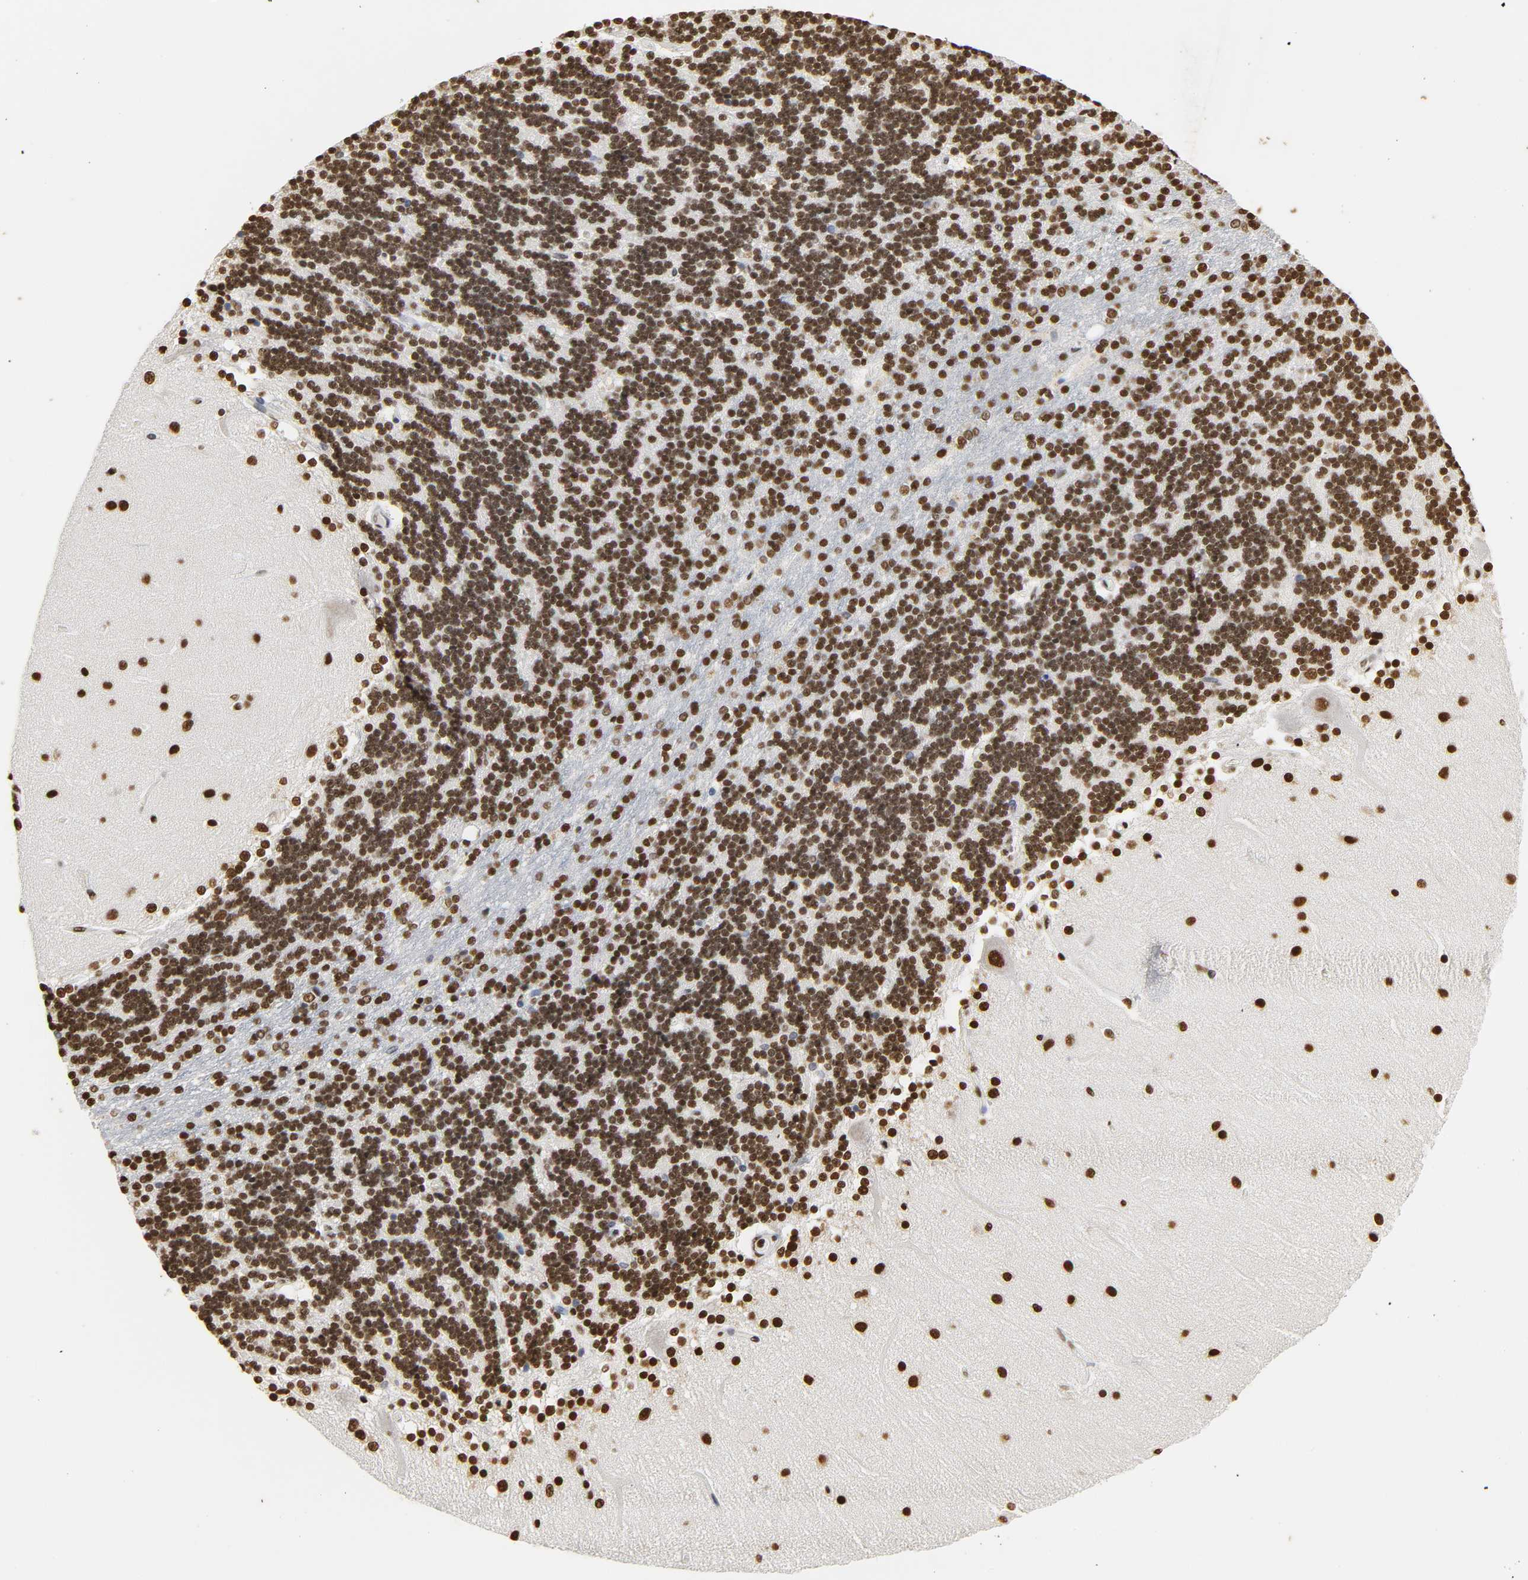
{"staining": {"intensity": "strong", "quantity": ">75%", "location": "nuclear"}, "tissue": "cerebellum", "cell_type": "Cells in granular layer", "image_type": "normal", "snomed": [{"axis": "morphology", "description": "Normal tissue, NOS"}, {"axis": "topography", "description": "Cerebellum"}], "caption": "There is high levels of strong nuclear staining in cells in granular layer of benign cerebellum, as demonstrated by immunohistochemical staining (brown color).", "gene": "HNRNPC", "patient": {"sex": "female", "age": 54}}